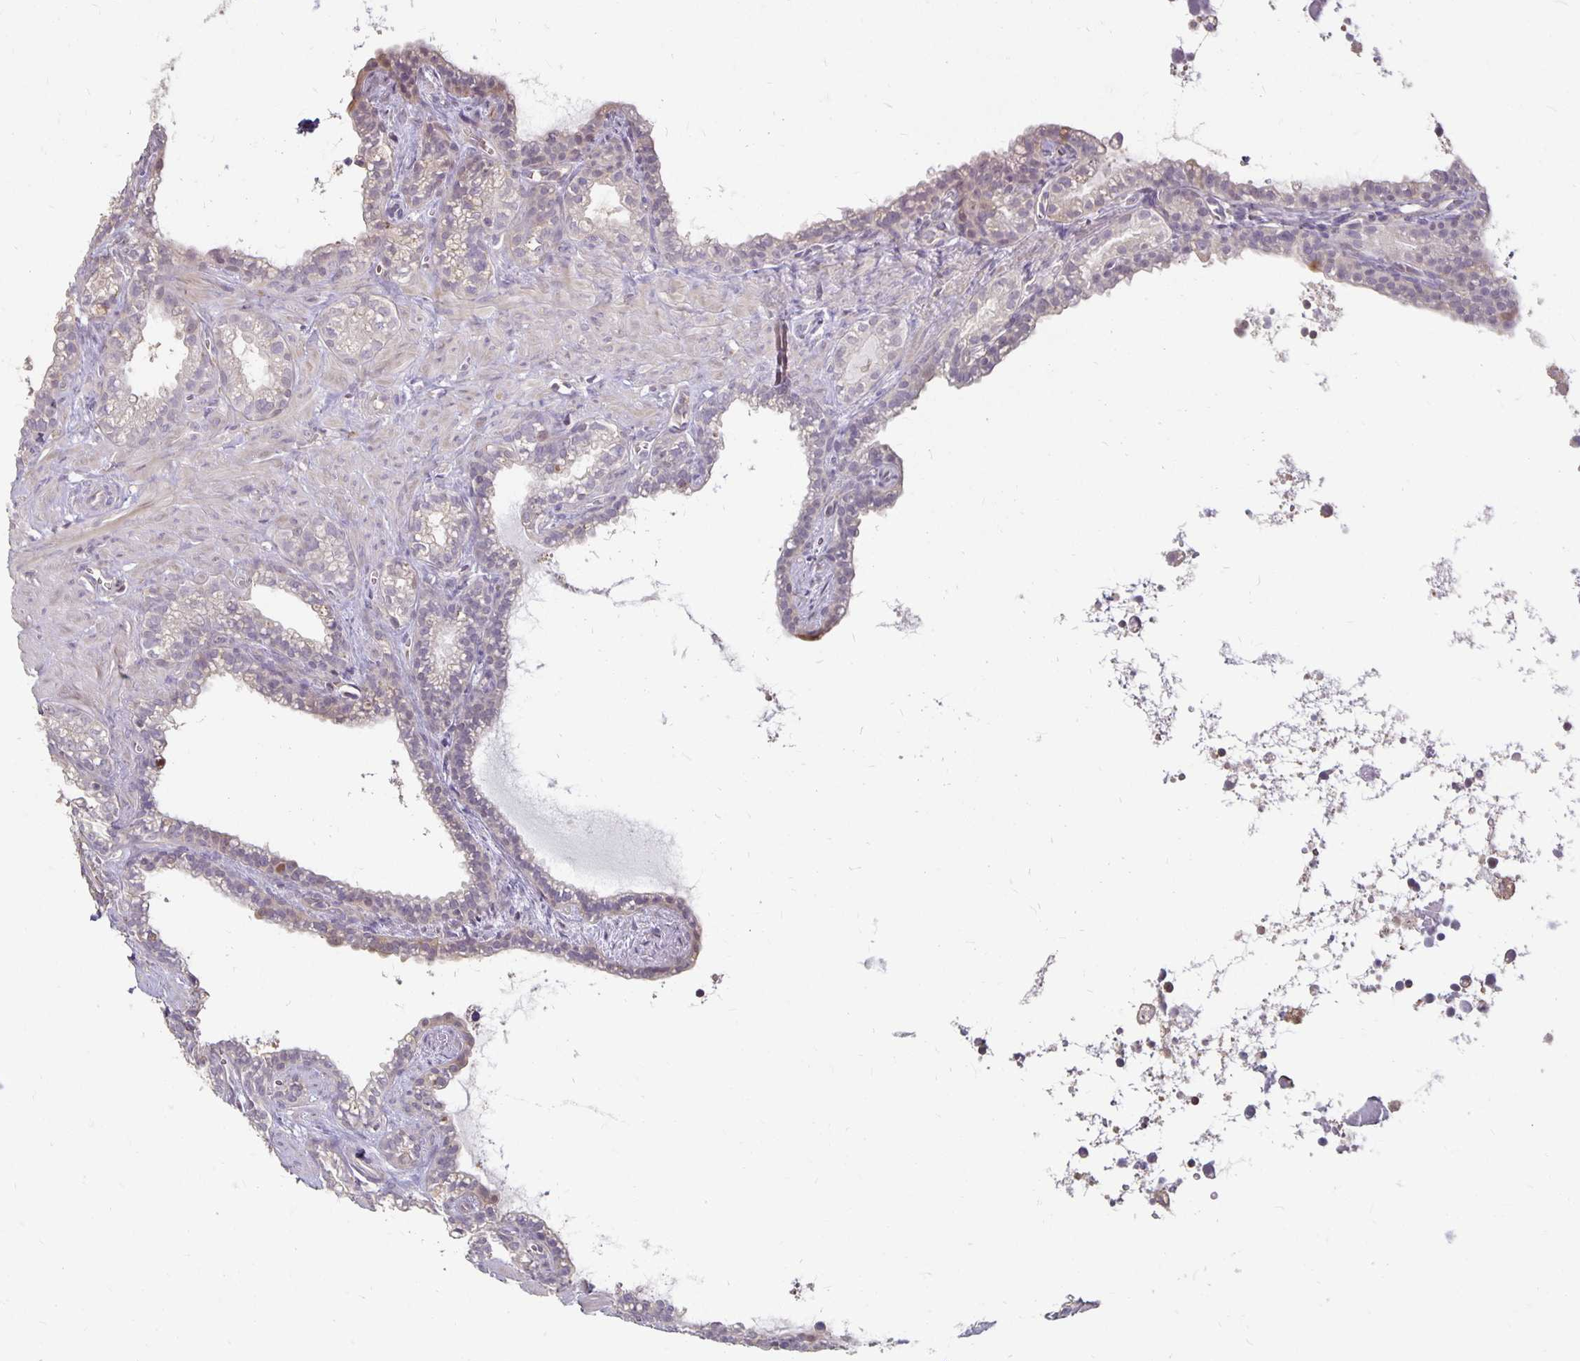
{"staining": {"intensity": "negative", "quantity": "none", "location": "none"}, "tissue": "seminal vesicle", "cell_type": "Glandular cells", "image_type": "normal", "snomed": [{"axis": "morphology", "description": "Normal tissue, NOS"}, {"axis": "topography", "description": "Seminal veicle"}], "caption": "Seminal vesicle was stained to show a protein in brown. There is no significant positivity in glandular cells.", "gene": "CST6", "patient": {"sex": "male", "age": 76}}